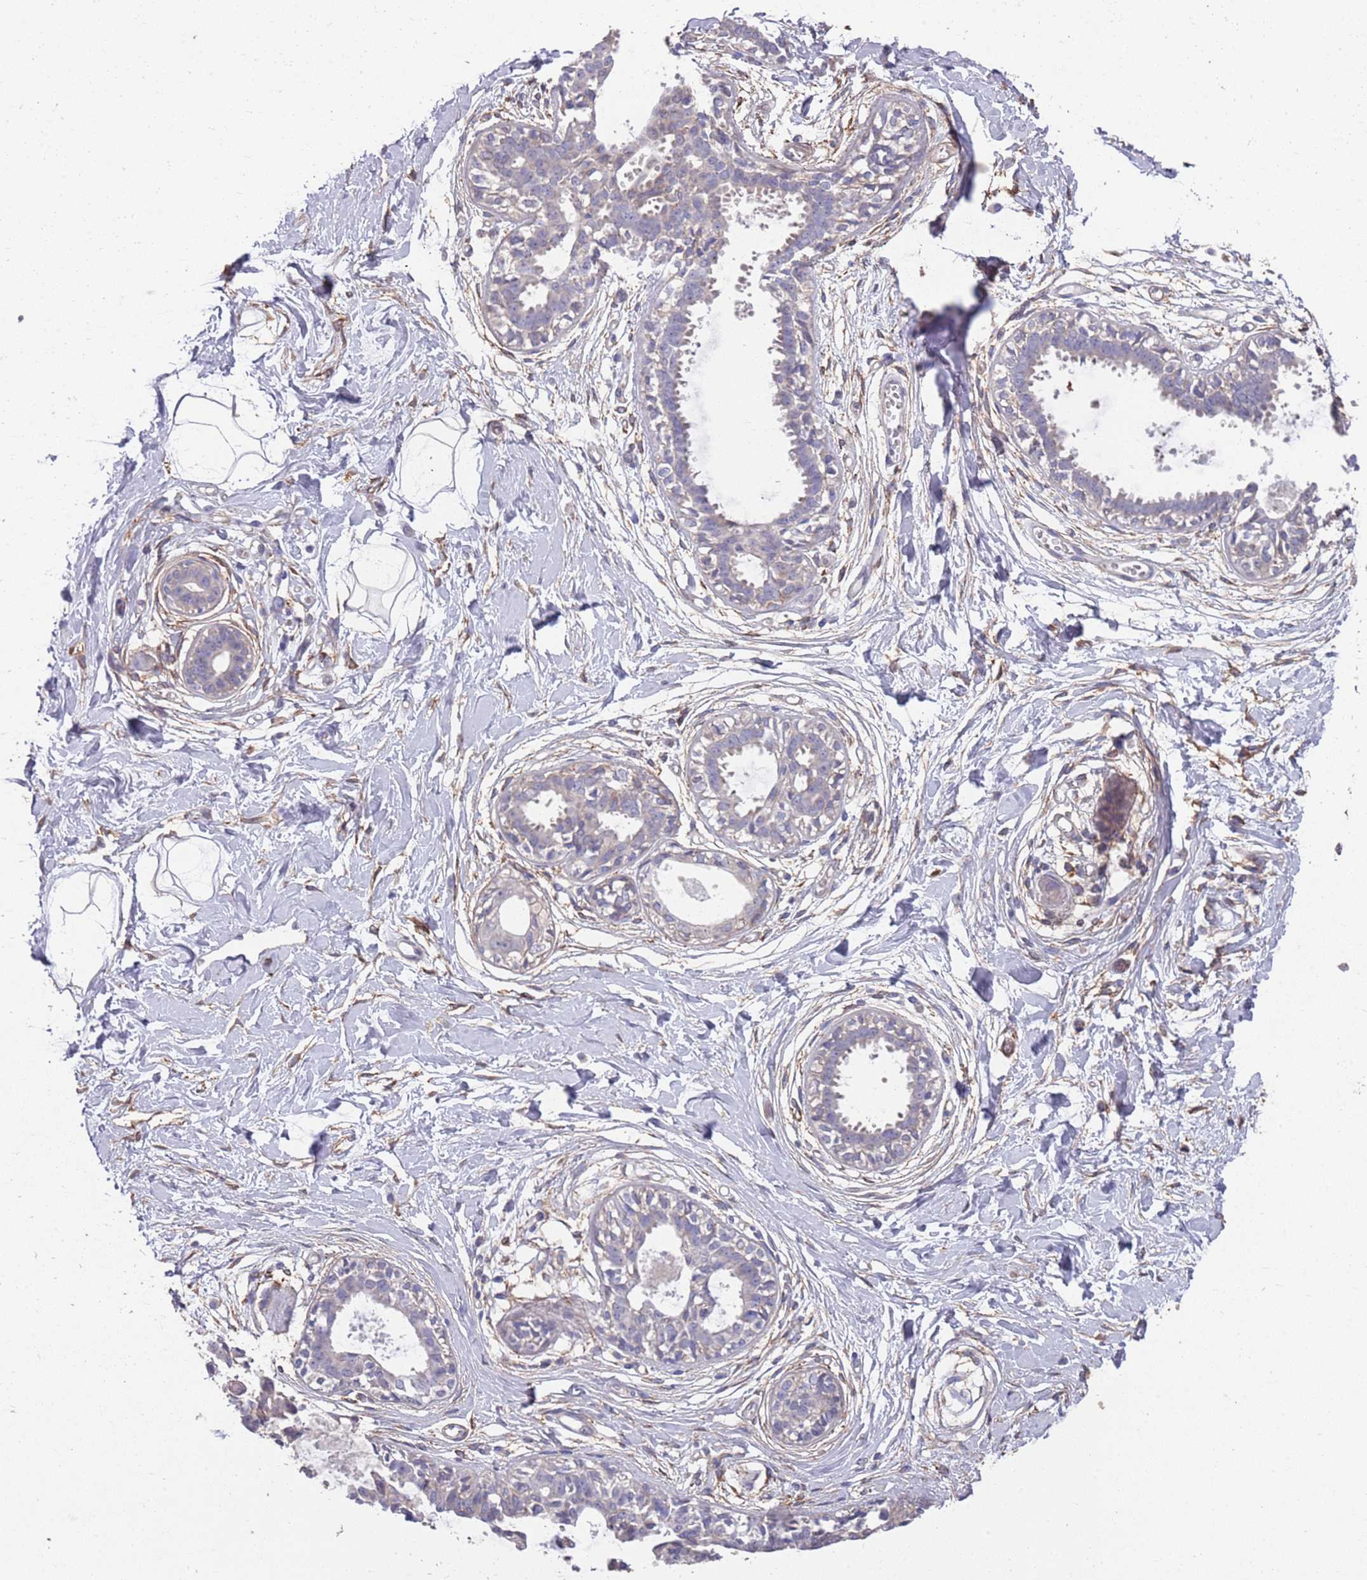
{"staining": {"intensity": "negative", "quantity": "none", "location": "none"}, "tissue": "breast", "cell_type": "Adipocytes", "image_type": "normal", "snomed": [{"axis": "morphology", "description": "Normal tissue, NOS"}, {"axis": "topography", "description": "Breast"}], "caption": "DAB immunohistochemical staining of unremarkable human breast shows no significant expression in adipocytes.", "gene": "ANK2", "patient": {"sex": "female", "age": 45}}